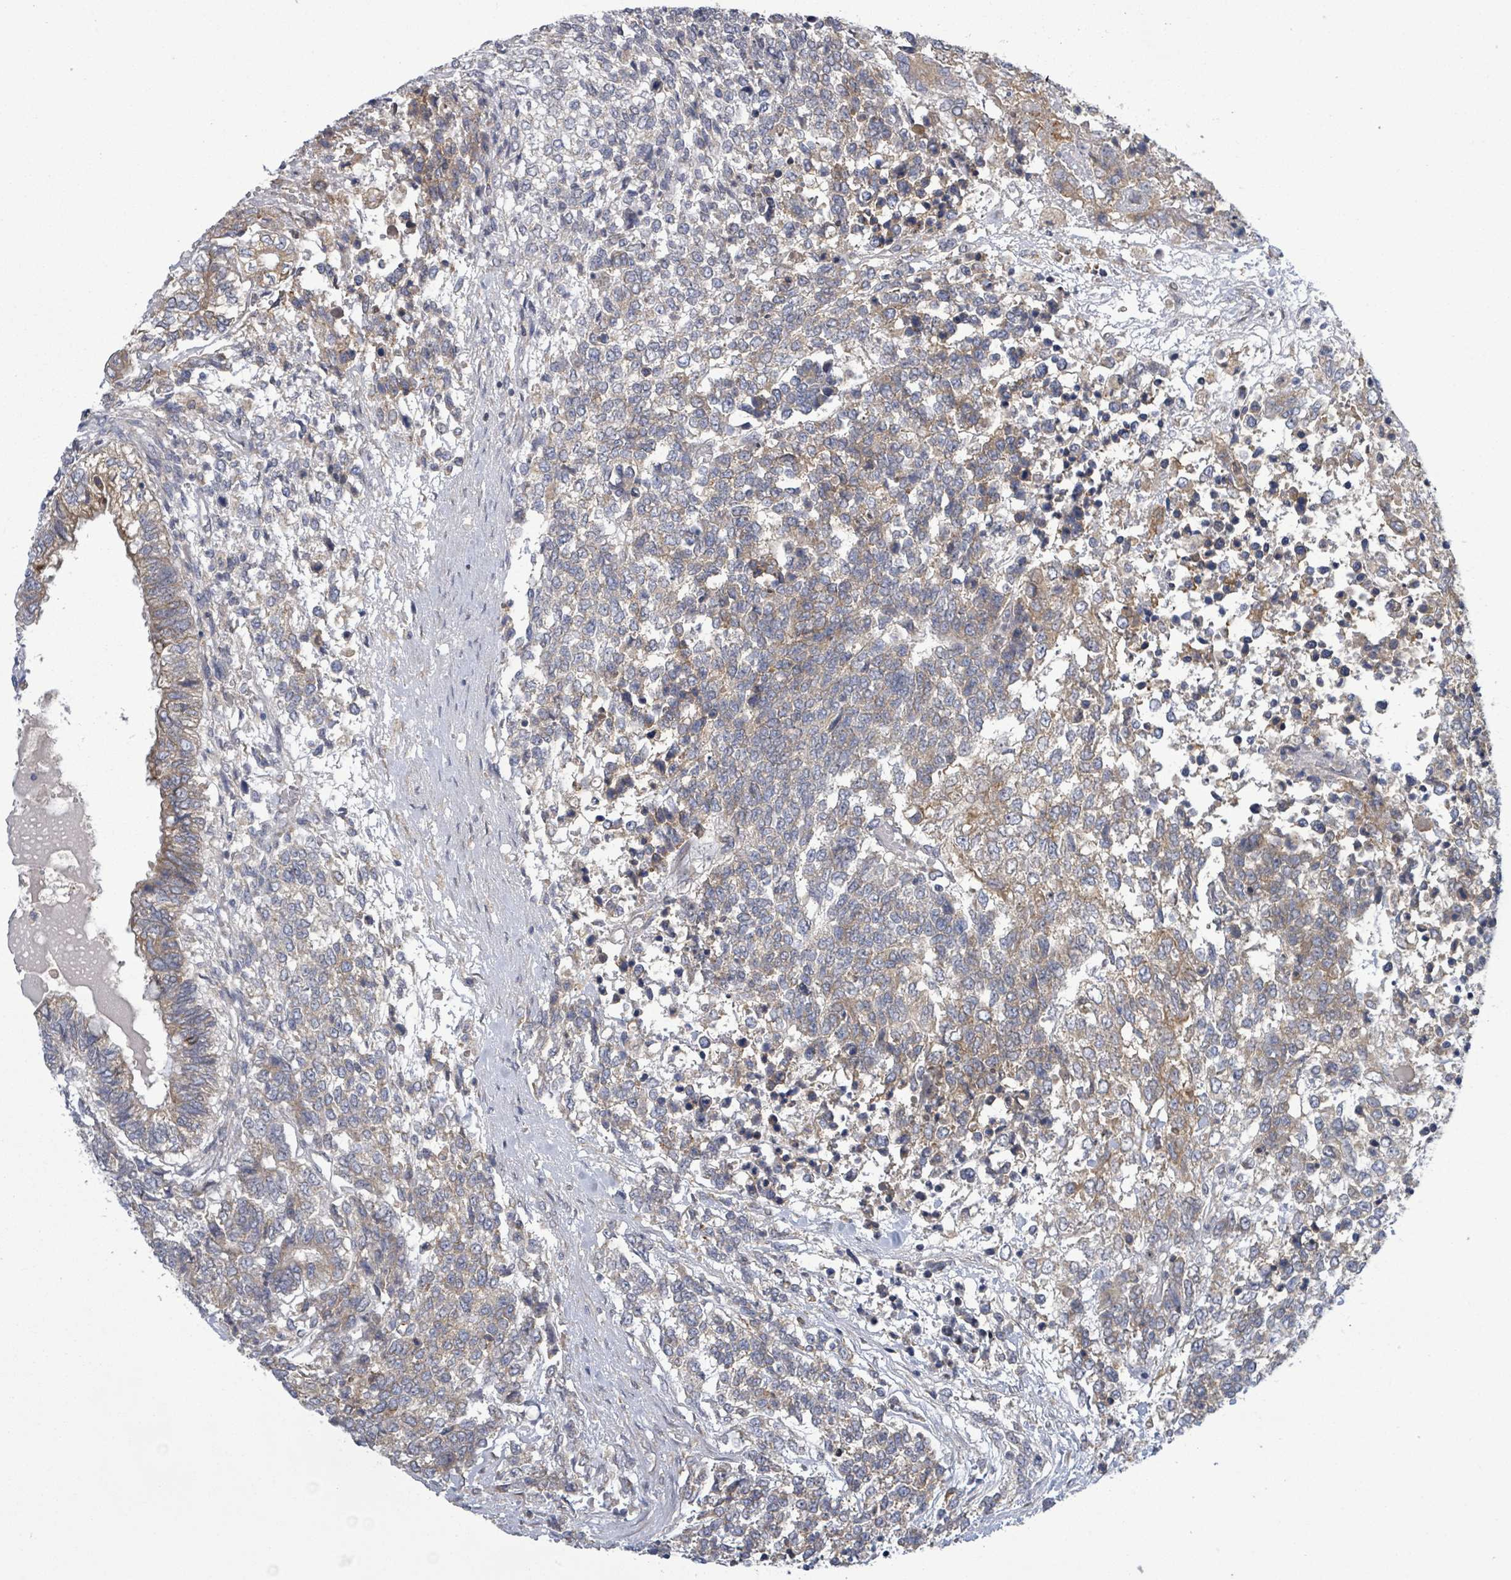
{"staining": {"intensity": "moderate", "quantity": "25%-75%", "location": "cytoplasmic/membranous"}, "tissue": "testis cancer", "cell_type": "Tumor cells", "image_type": "cancer", "snomed": [{"axis": "morphology", "description": "Carcinoma, Embryonal, NOS"}, {"axis": "topography", "description": "Testis"}], "caption": "Protein expression analysis of embryonal carcinoma (testis) displays moderate cytoplasmic/membranous expression in about 25%-75% of tumor cells. The protein is stained brown, and the nuclei are stained in blue (DAB (3,3'-diaminobenzidine) IHC with brightfield microscopy, high magnification).", "gene": "ATP13A1", "patient": {"sex": "male", "age": 23}}